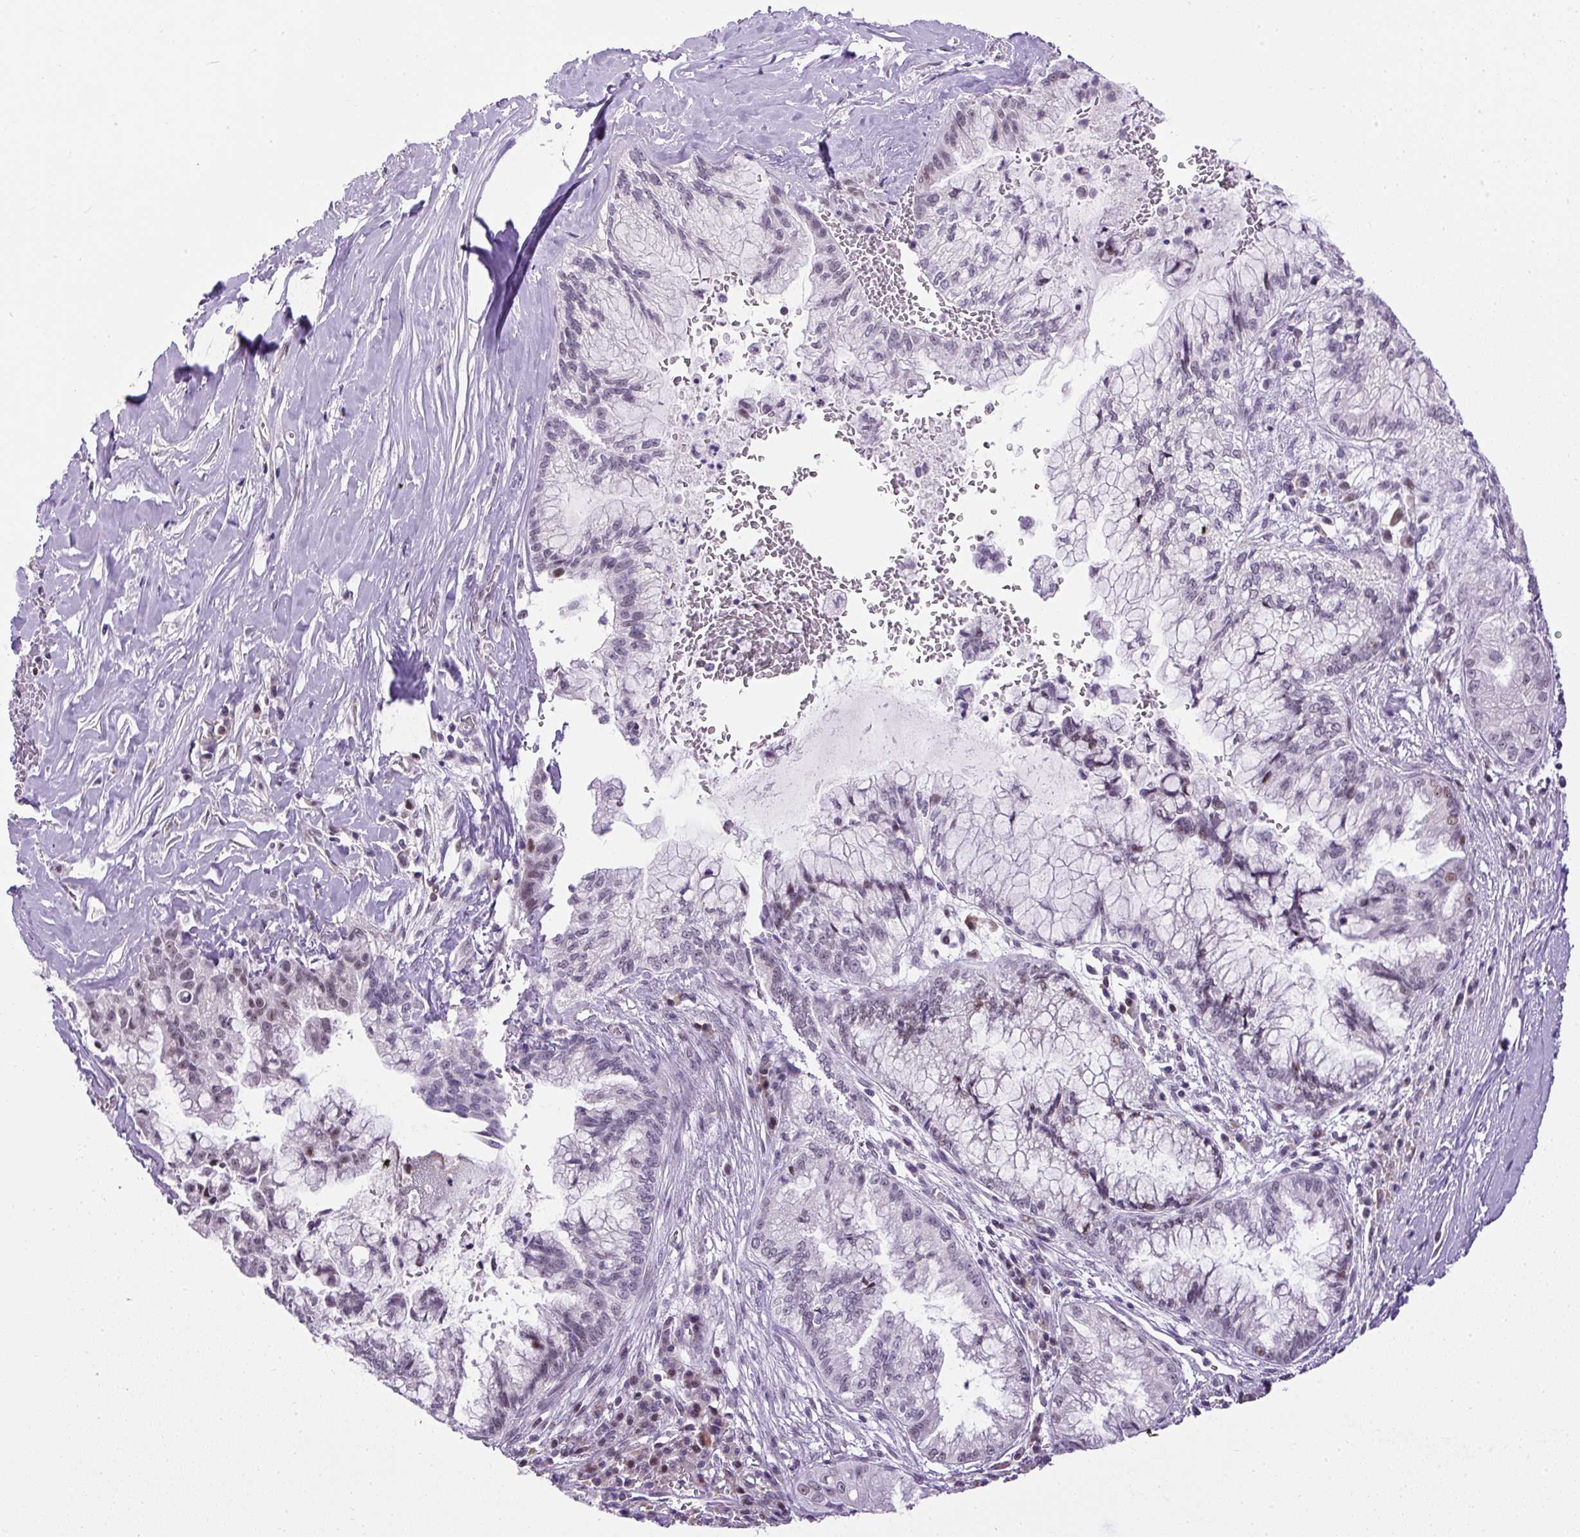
{"staining": {"intensity": "weak", "quantity": "<25%", "location": "nuclear"}, "tissue": "pancreatic cancer", "cell_type": "Tumor cells", "image_type": "cancer", "snomed": [{"axis": "morphology", "description": "Adenocarcinoma, NOS"}, {"axis": "topography", "description": "Pancreas"}], "caption": "A high-resolution image shows immunohistochemistry (IHC) staining of pancreatic adenocarcinoma, which demonstrates no significant expression in tumor cells.", "gene": "ARHGEF18", "patient": {"sex": "male", "age": 73}}